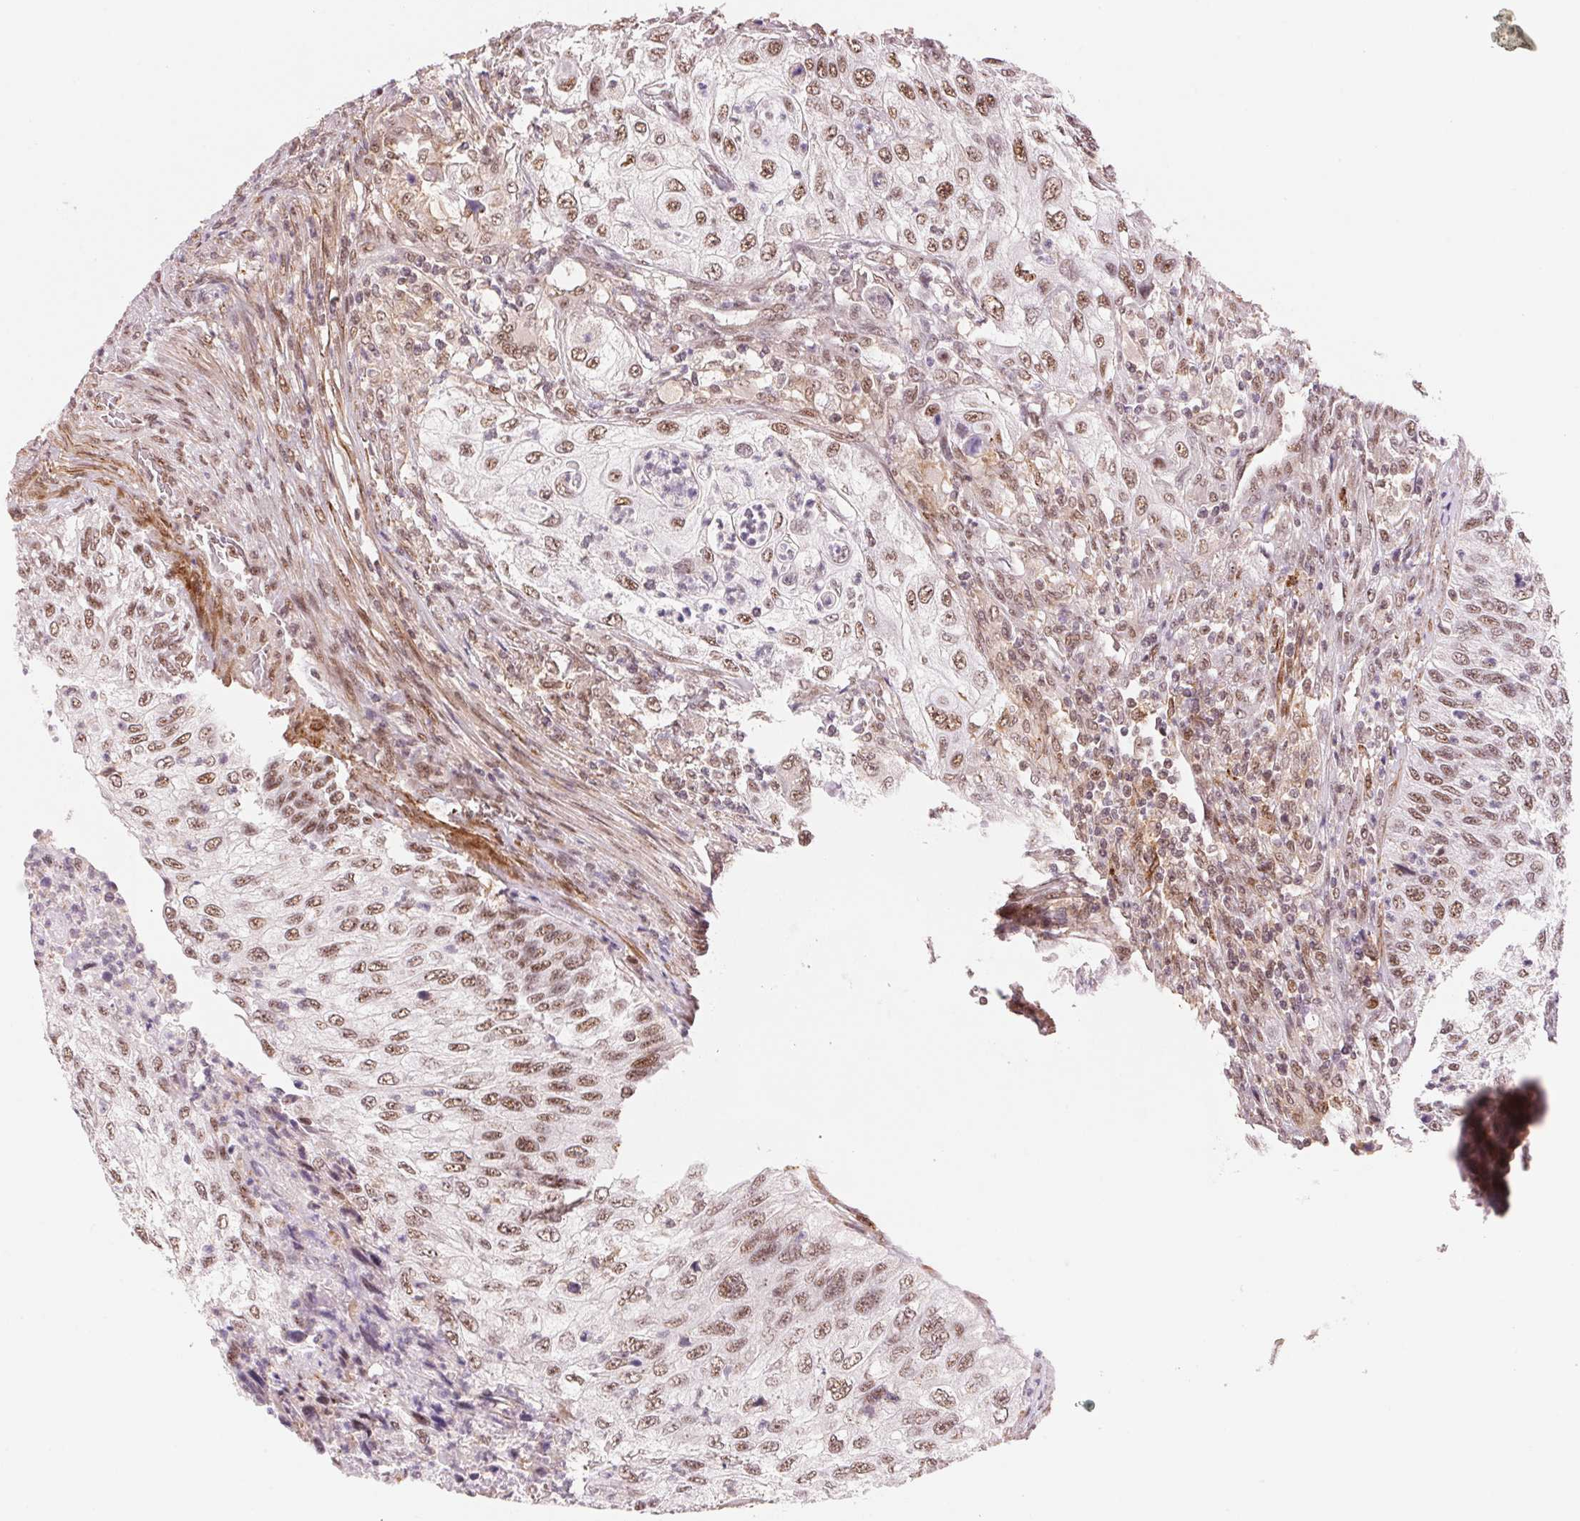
{"staining": {"intensity": "moderate", "quantity": ">75%", "location": "nuclear"}, "tissue": "urothelial cancer", "cell_type": "Tumor cells", "image_type": "cancer", "snomed": [{"axis": "morphology", "description": "Urothelial carcinoma, High grade"}, {"axis": "topography", "description": "Urinary bladder"}], "caption": "Human high-grade urothelial carcinoma stained with a brown dye demonstrates moderate nuclear positive expression in about >75% of tumor cells.", "gene": "HNRNPDL", "patient": {"sex": "female", "age": 60}}